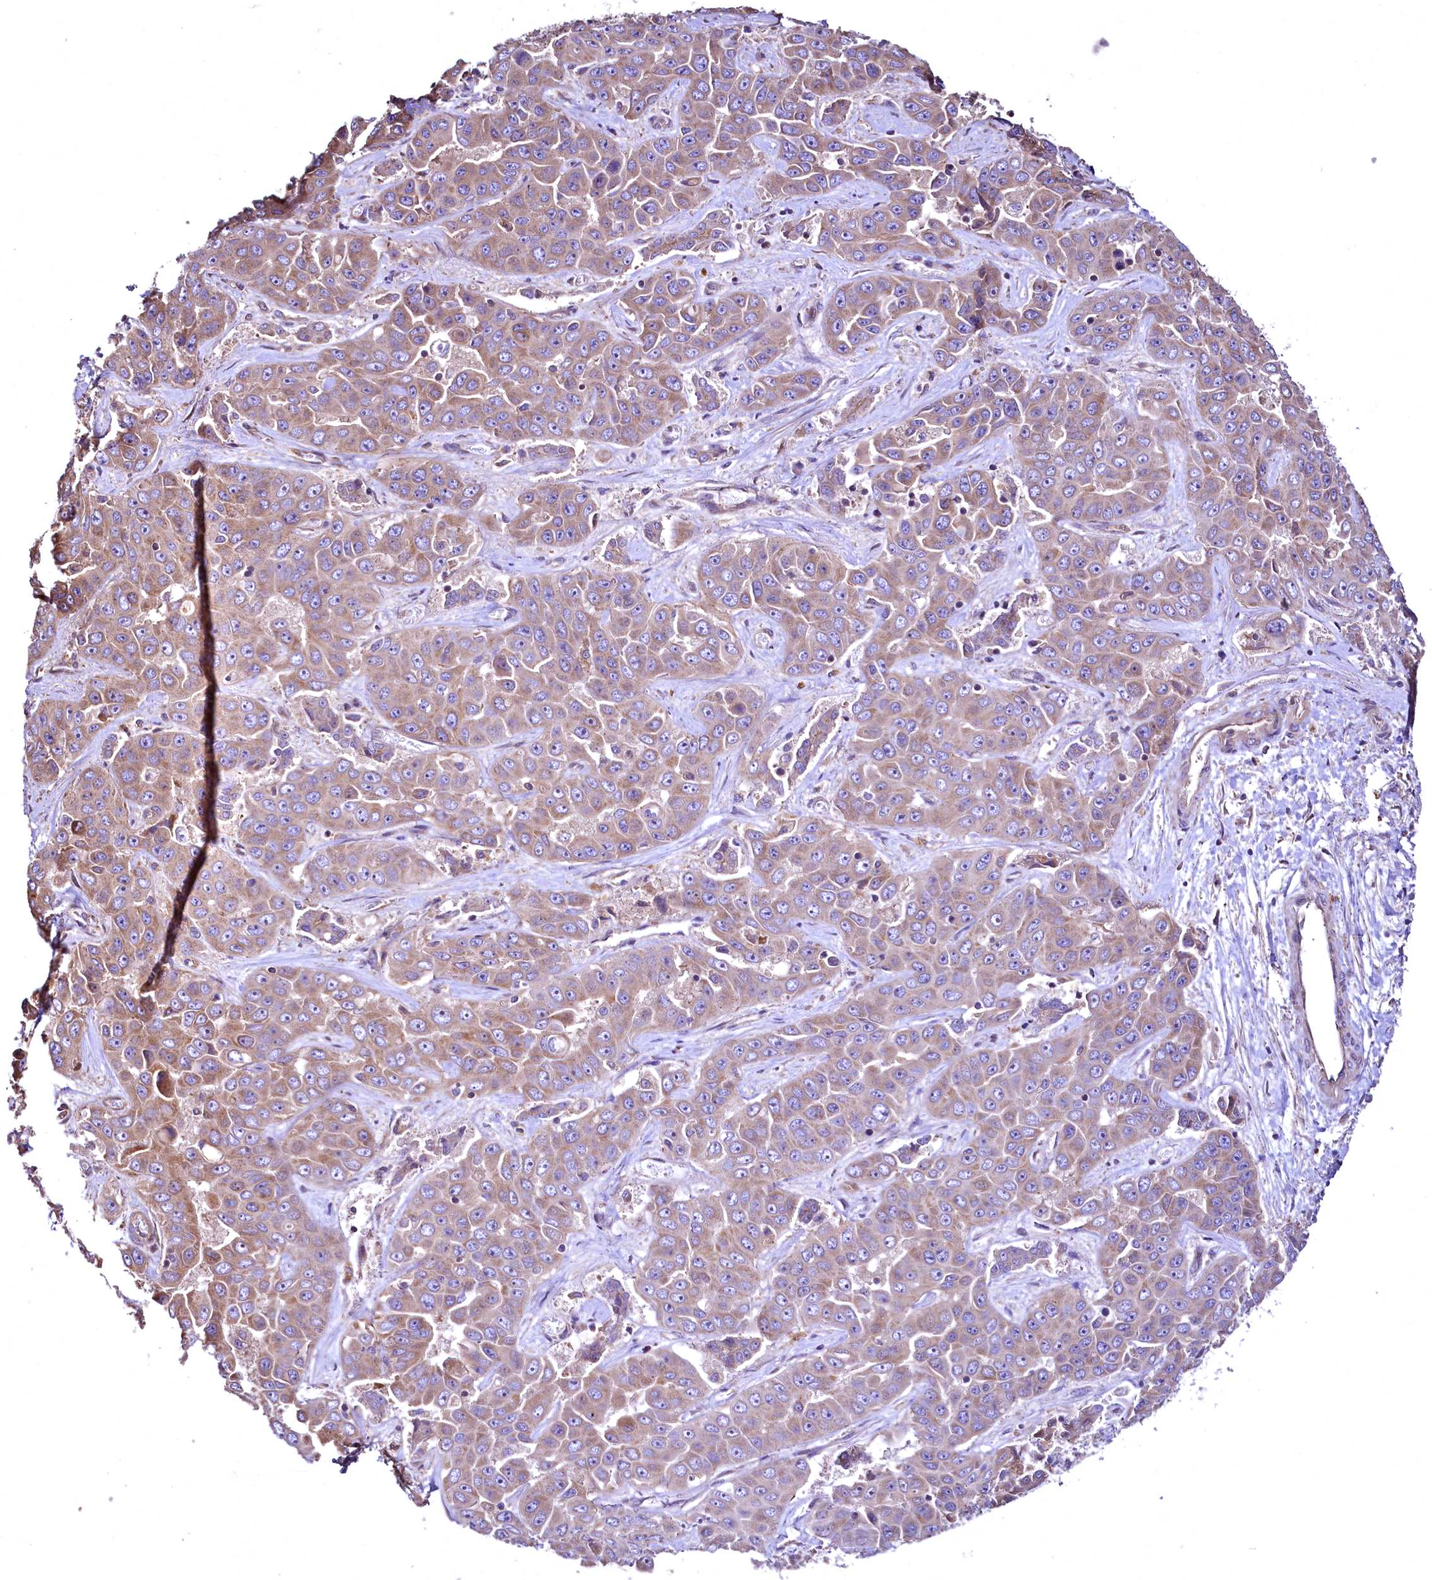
{"staining": {"intensity": "moderate", "quantity": ">75%", "location": "cytoplasmic/membranous"}, "tissue": "liver cancer", "cell_type": "Tumor cells", "image_type": "cancer", "snomed": [{"axis": "morphology", "description": "Cholangiocarcinoma"}, {"axis": "topography", "description": "Liver"}], "caption": "Immunohistochemical staining of human liver cholangiocarcinoma exhibits medium levels of moderate cytoplasmic/membranous staining in approximately >75% of tumor cells. The staining was performed using DAB (3,3'-diaminobenzidine), with brown indicating positive protein expression. Nuclei are stained blue with hematoxylin.", "gene": "TBCEL", "patient": {"sex": "female", "age": 52}}